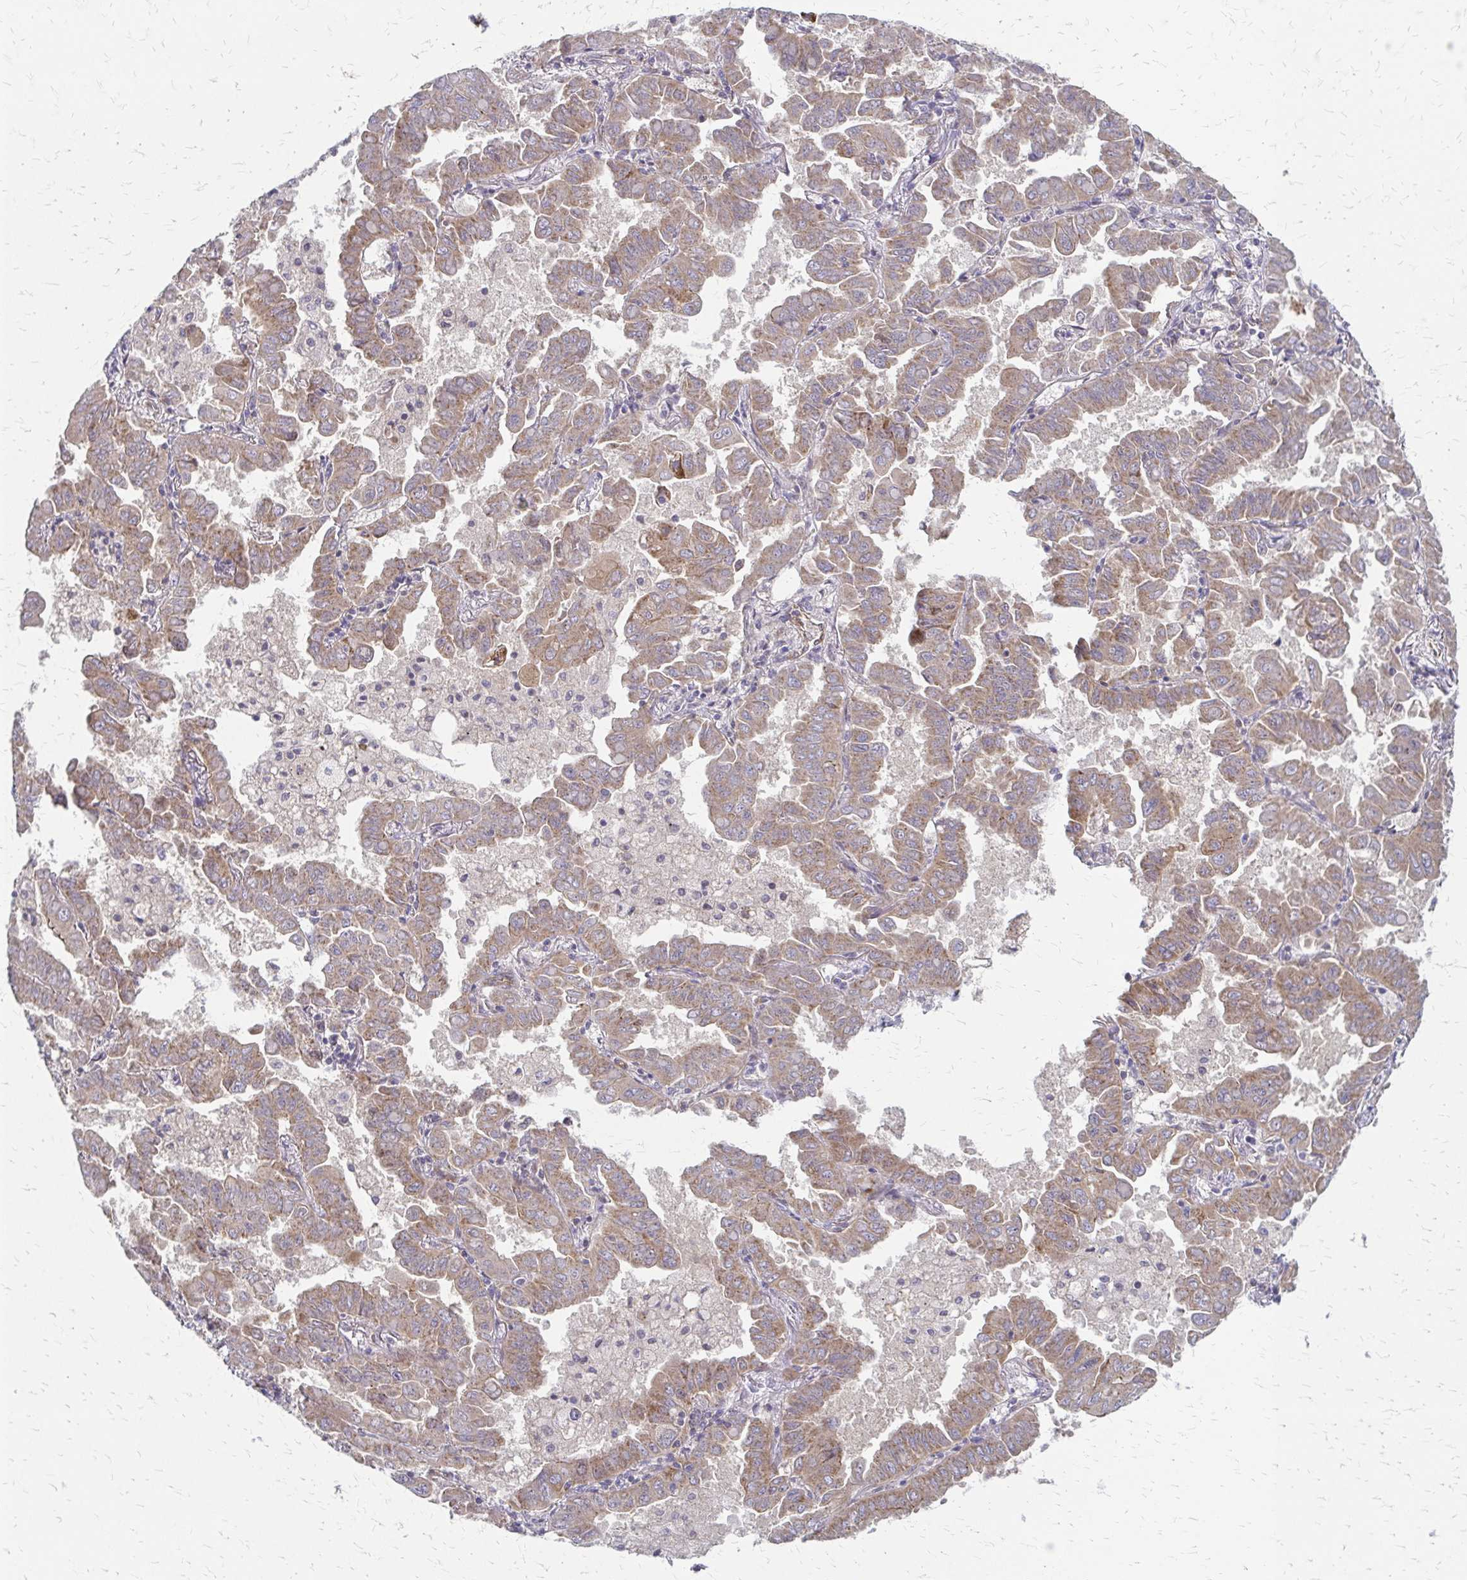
{"staining": {"intensity": "moderate", "quantity": ">75%", "location": "cytoplasmic/membranous"}, "tissue": "lung cancer", "cell_type": "Tumor cells", "image_type": "cancer", "snomed": [{"axis": "morphology", "description": "Adenocarcinoma, NOS"}, {"axis": "topography", "description": "Lung"}], "caption": "Brown immunohistochemical staining in lung adenocarcinoma shows moderate cytoplasmic/membranous staining in about >75% of tumor cells.", "gene": "ZNF383", "patient": {"sex": "male", "age": 64}}